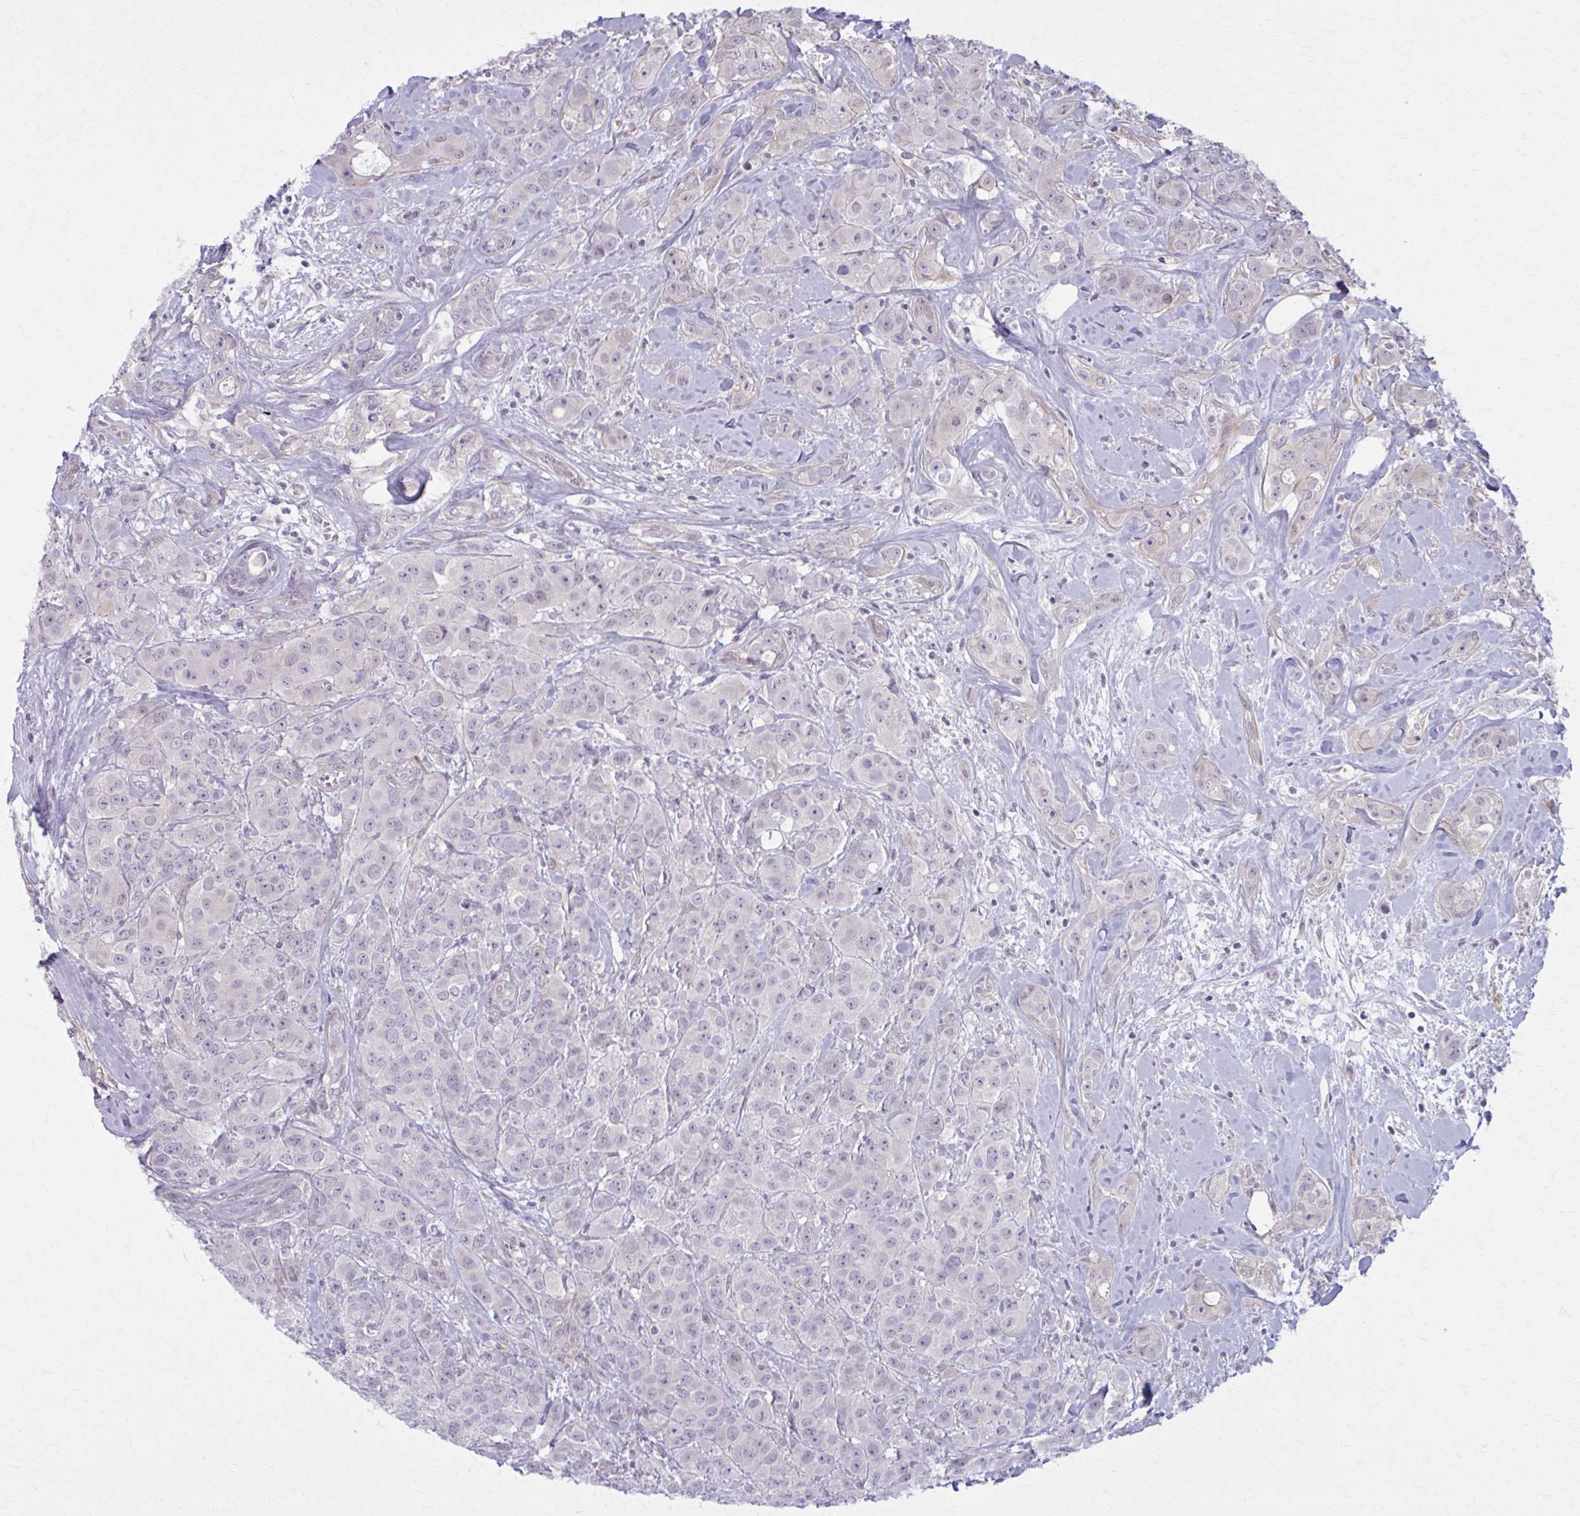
{"staining": {"intensity": "negative", "quantity": "none", "location": "none"}, "tissue": "breast cancer", "cell_type": "Tumor cells", "image_type": "cancer", "snomed": [{"axis": "morphology", "description": "Normal tissue, NOS"}, {"axis": "morphology", "description": "Duct carcinoma"}, {"axis": "topography", "description": "Breast"}], "caption": "Immunohistochemistry (IHC) of human breast intraductal carcinoma exhibits no staining in tumor cells. (IHC, brightfield microscopy, high magnification).", "gene": "NUMBL", "patient": {"sex": "female", "age": 43}}